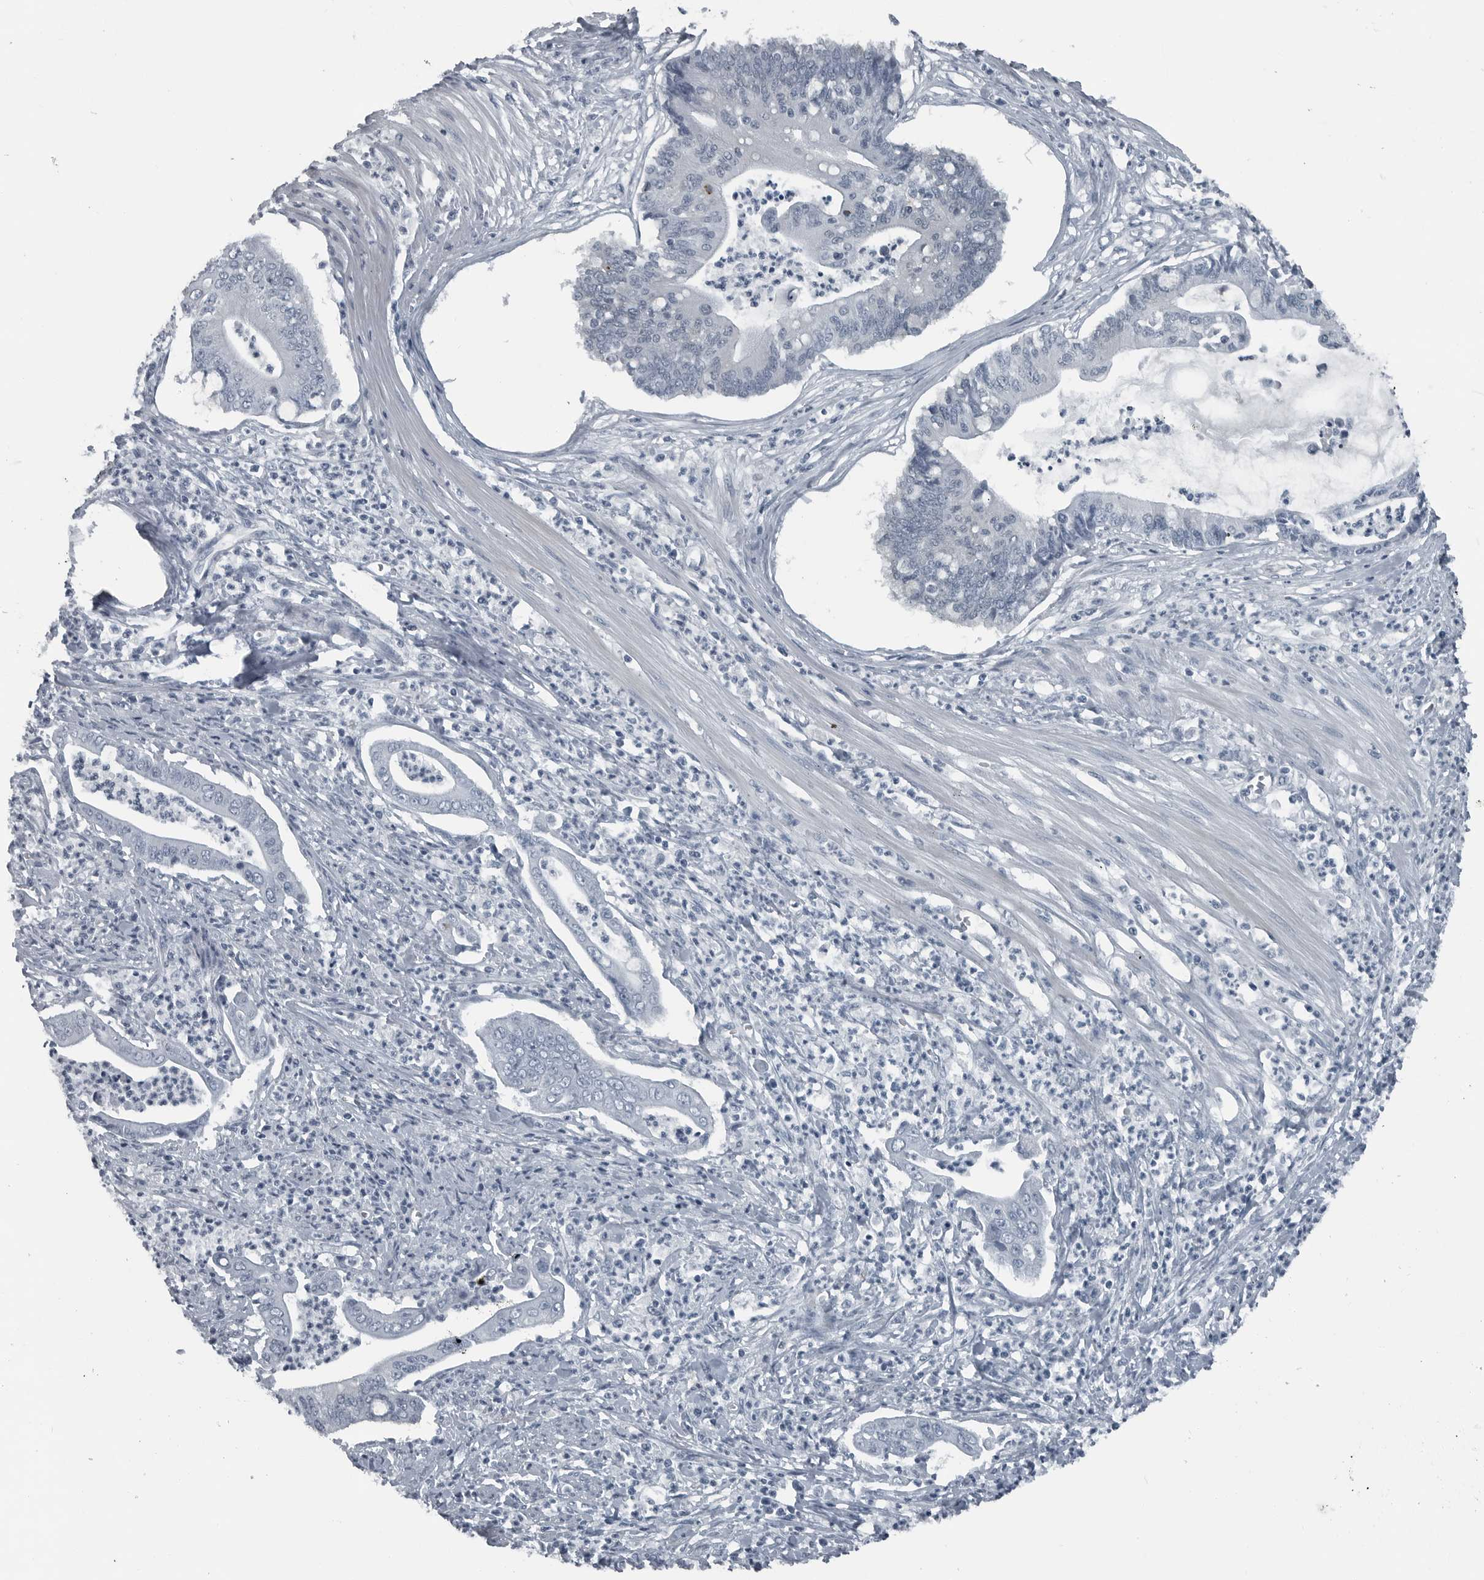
{"staining": {"intensity": "negative", "quantity": "none", "location": "none"}, "tissue": "pancreatic cancer", "cell_type": "Tumor cells", "image_type": "cancer", "snomed": [{"axis": "morphology", "description": "Adenocarcinoma, NOS"}, {"axis": "topography", "description": "Pancreas"}], "caption": "There is no significant expression in tumor cells of pancreatic cancer (adenocarcinoma).", "gene": "GAK", "patient": {"sex": "male", "age": 69}}